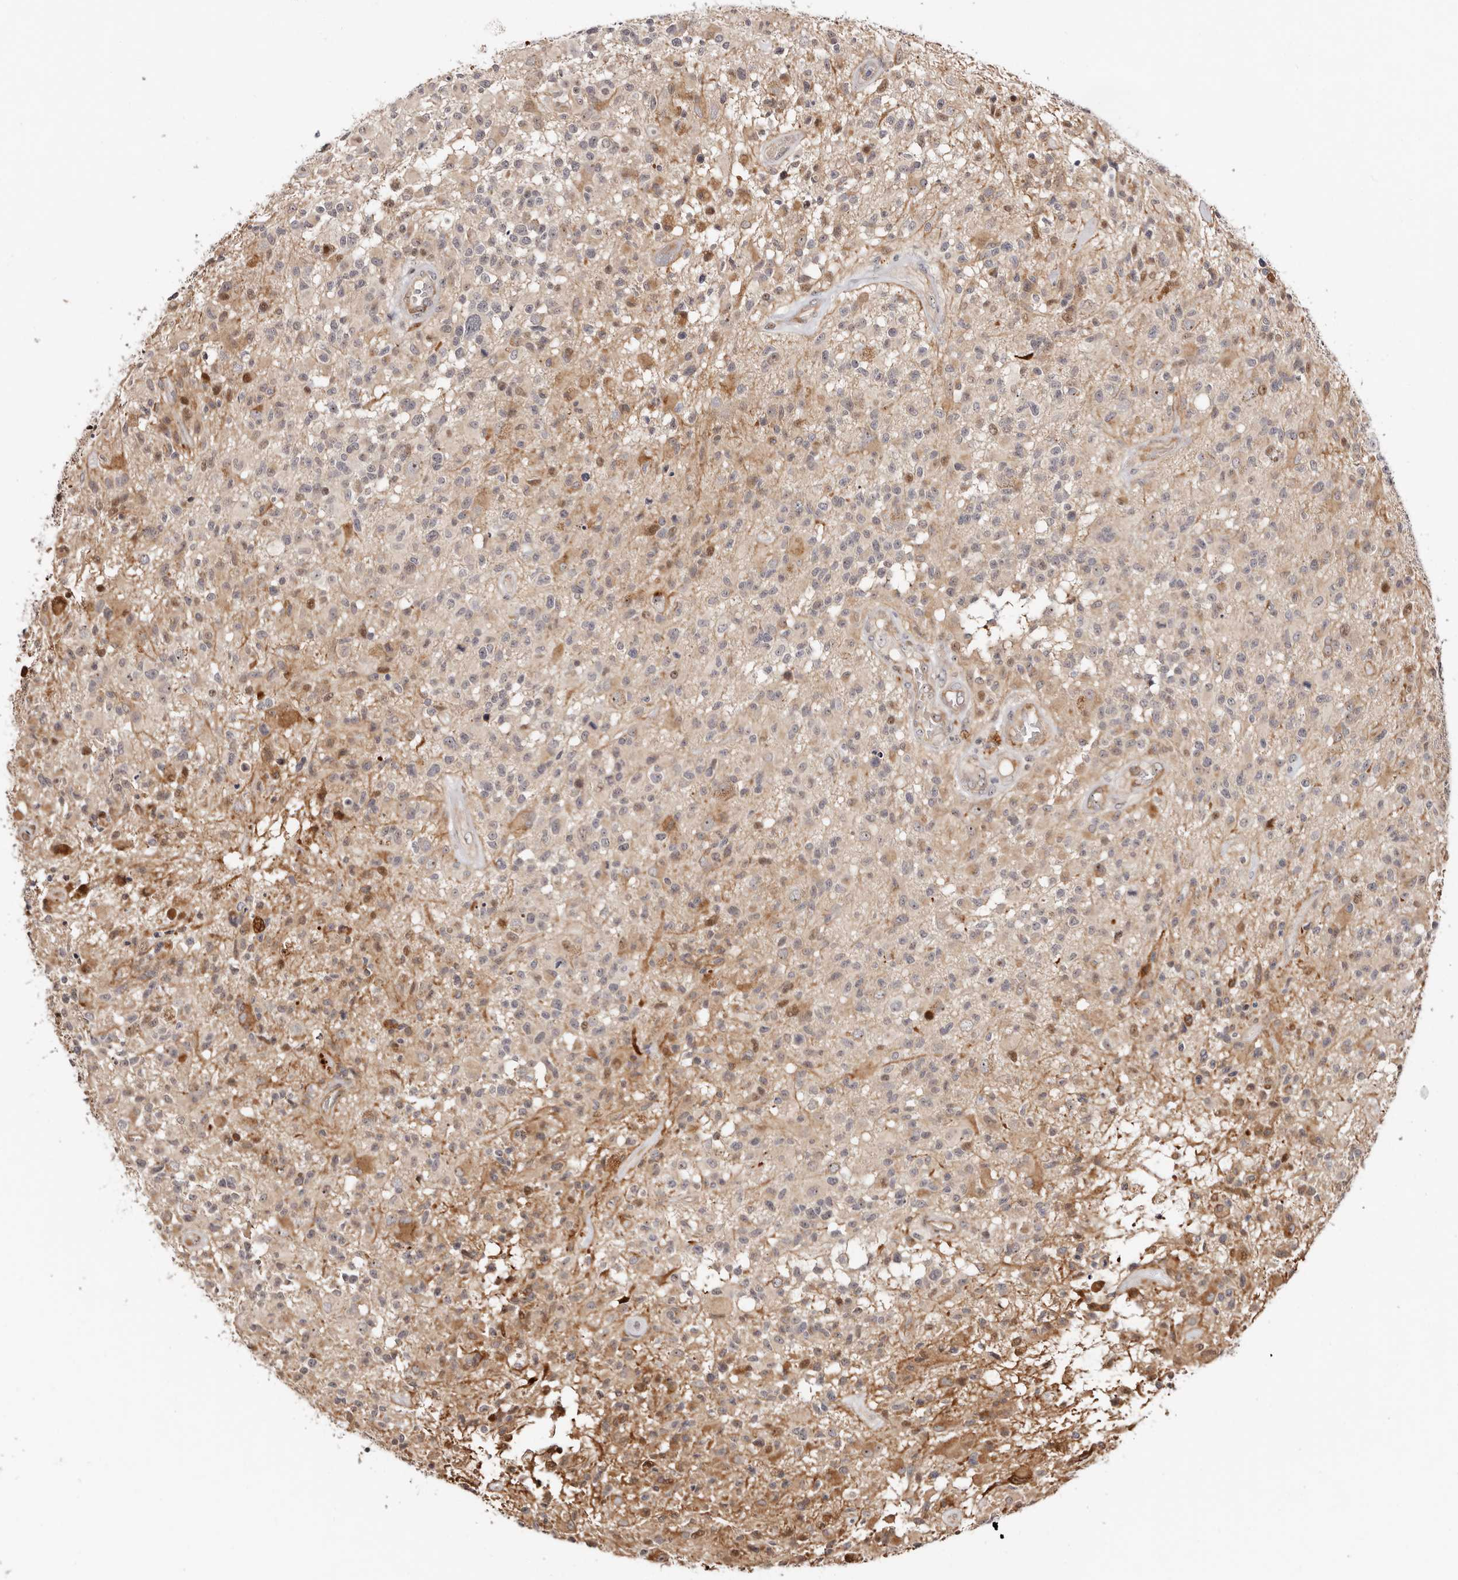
{"staining": {"intensity": "moderate", "quantity": "25%-75%", "location": "cytoplasmic/membranous"}, "tissue": "glioma", "cell_type": "Tumor cells", "image_type": "cancer", "snomed": [{"axis": "morphology", "description": "Glioma, malignant, High grade"}, {"axis": "morphology", "description": "Glioblastoma, NOS"}, {"axis": "topography", "description": "Brain"}], "caption": "Glioma stained with DAB (3,3'-diaminobenzidine) immunohistochemistry (IHC) displays medium levels of moderate cytoplasmic/membranous expression in about 25%-75% of tumor cells.", "gene": "ODF2L", "patient": {"sex": "male", "age": 60}}